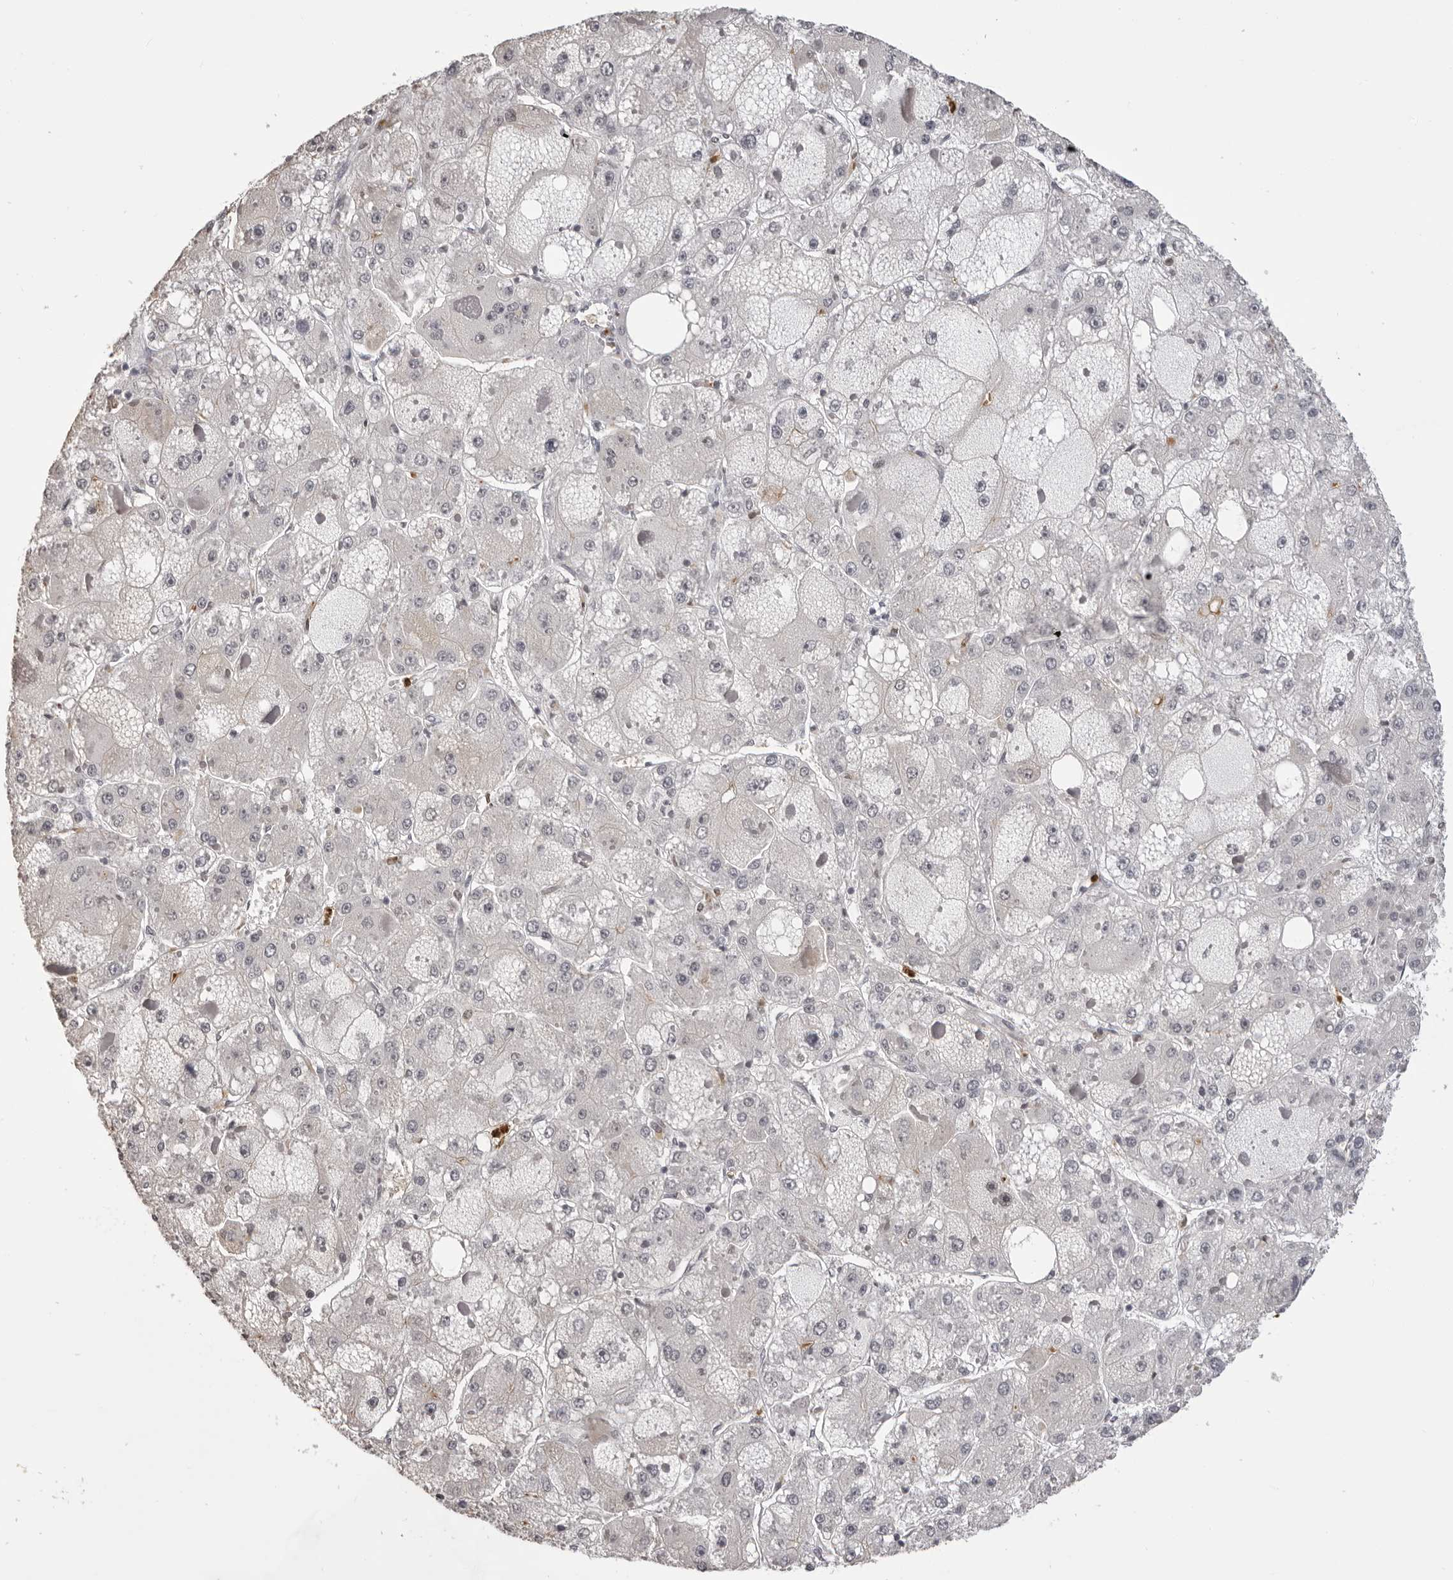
{"staining": {"intensity": "negative", "quantity": "none", "location": "none"}, "tissue": "liver cancer", "cell_type": "Tumor cells", "image_type": "cancer", "snomed": [{"axis": "morphology", "description": "Carcinoma, Hepatocellular, NOS"}, {"axis": "topography", "description": "Liver"}], "caption": "A histopathology image of human hepatocellular carcinoma (liver) is negative for staining in tumor cells.", "gene": "IL31", "patient": {"sex": "female", "age": 73}}